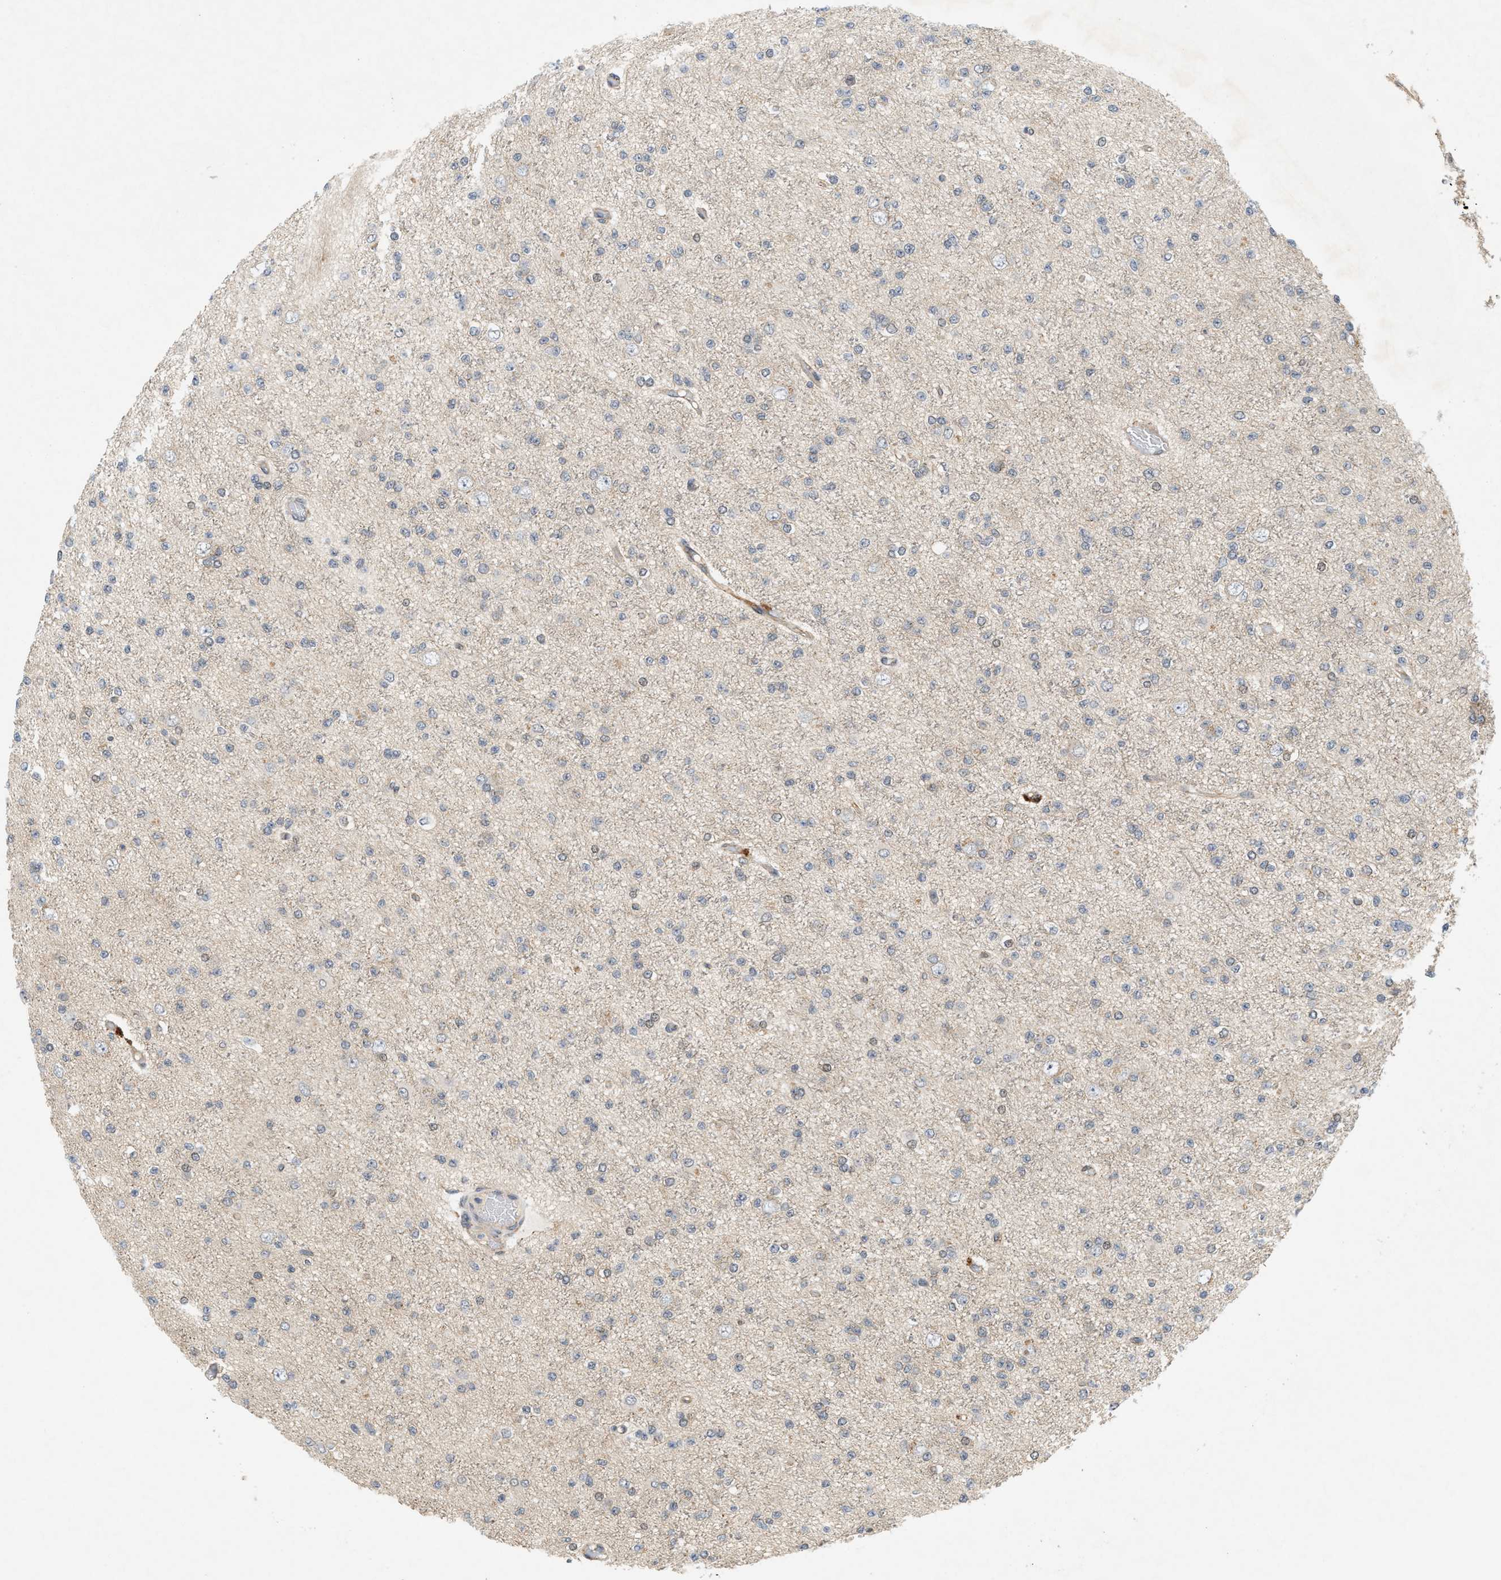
{"staining": {"intensity": "negative", "quantity": "none", "location": "none"}, "tissue": "glioma", "cell_type": "Tumor cells", "image_type": "cancer", "snomed": [{"axis": "morphology", "description": "Glioma, malignant, Low grade"}, {"axis": "topography", "description": "Brain"}], "caption": "Histopathology image shows no protein staining in tumor cells of low-grade glioma (malignant) tissue.", "gene": "MFSD6", "patient": {"sex": "female", "age": 22}}